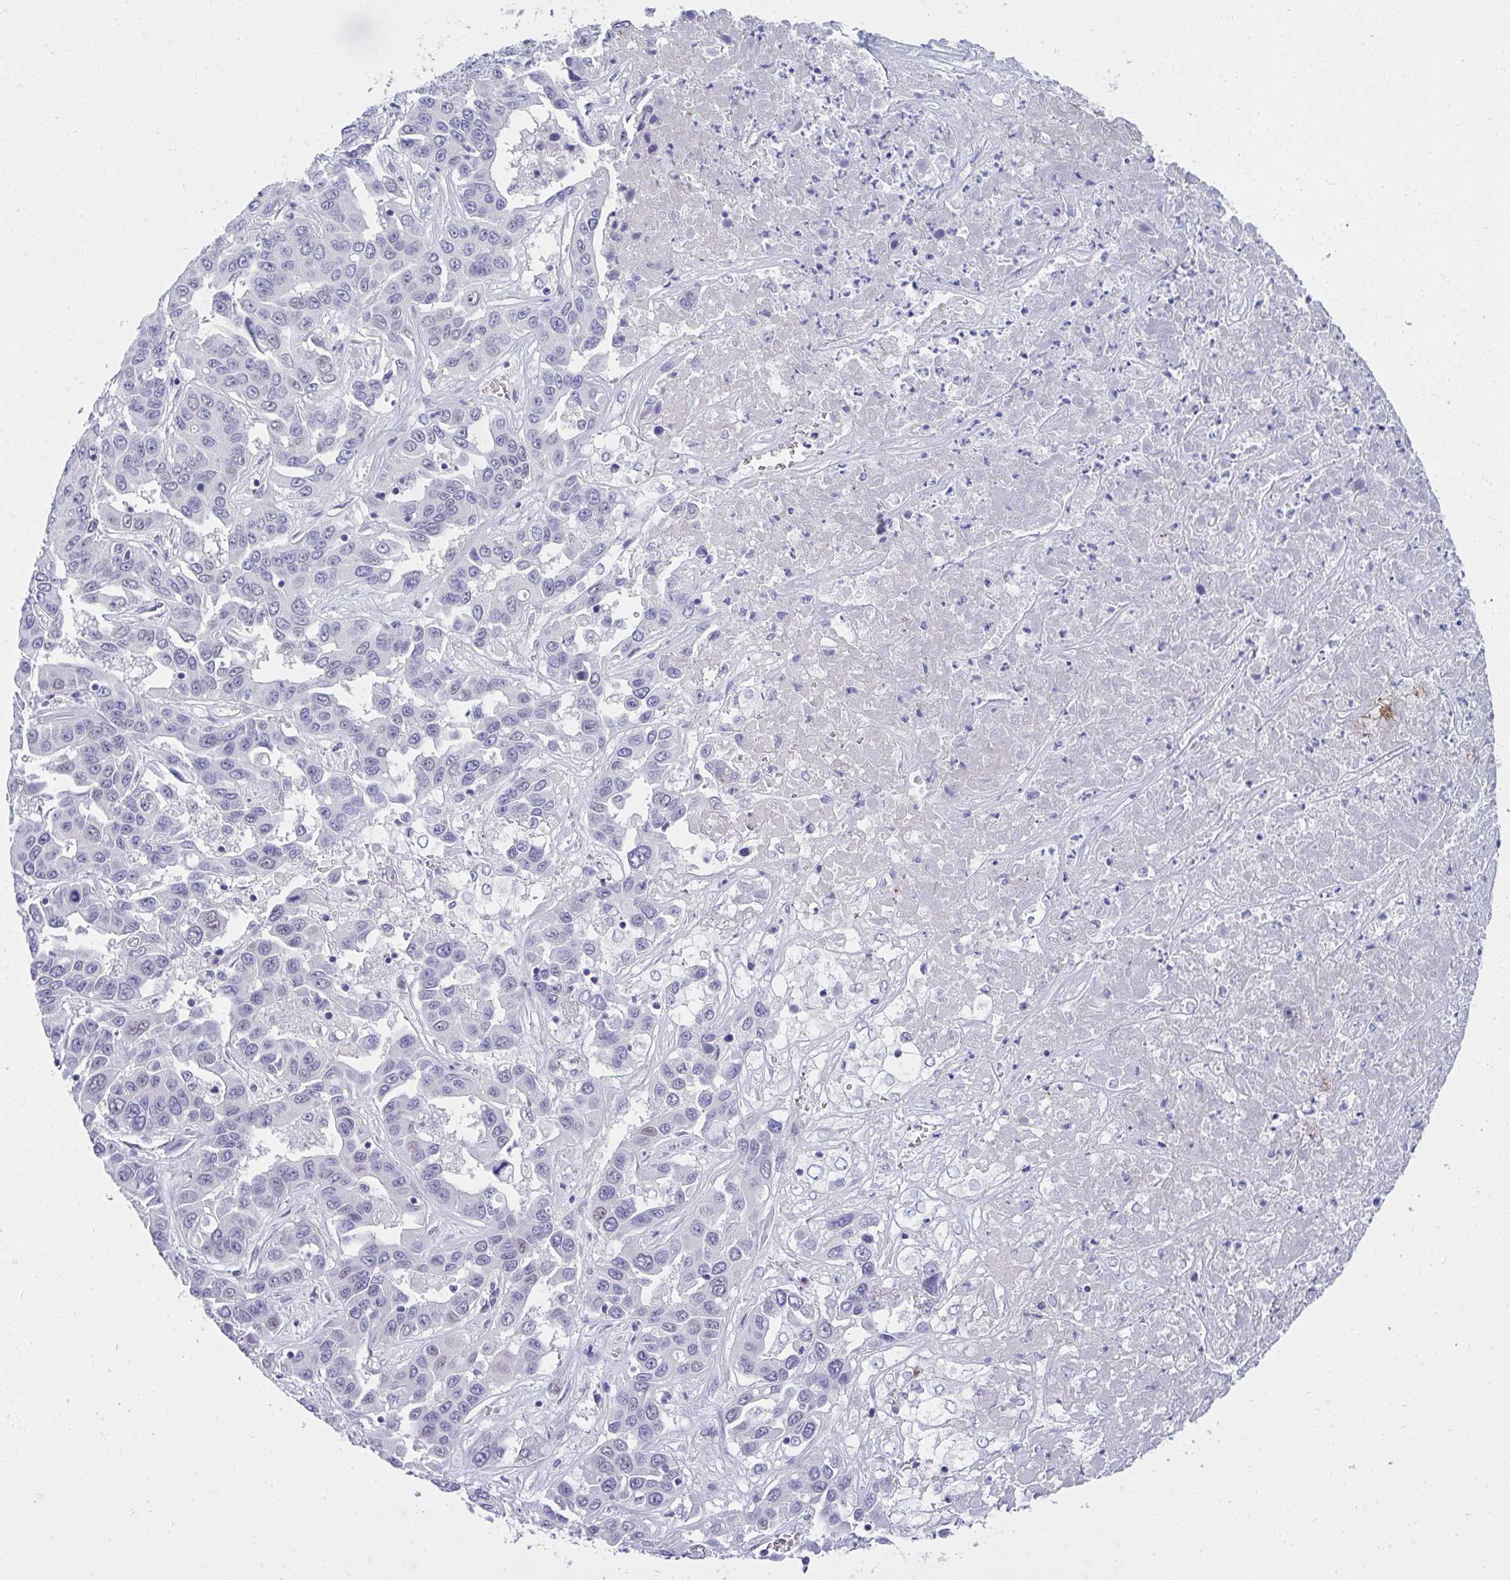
{"staining": {"intensity": "negative", "quantity": "none", "location": "none"}, "tissue": "liver cancer", "cell_type": "Tumor cells", "image_type": "cancer", "snomed": [{"axis": "morphology", "description": "Cholangiocarcinoma"}, {"axis": "topography", "description": "Liver"}], "caption": "Protein analysis of liver cancer (cholangiocarcinoma) exhibits no significant staining in tumor cells.", "gene": "TSBP1", "patient": {"sex": "female", "age": 52}}